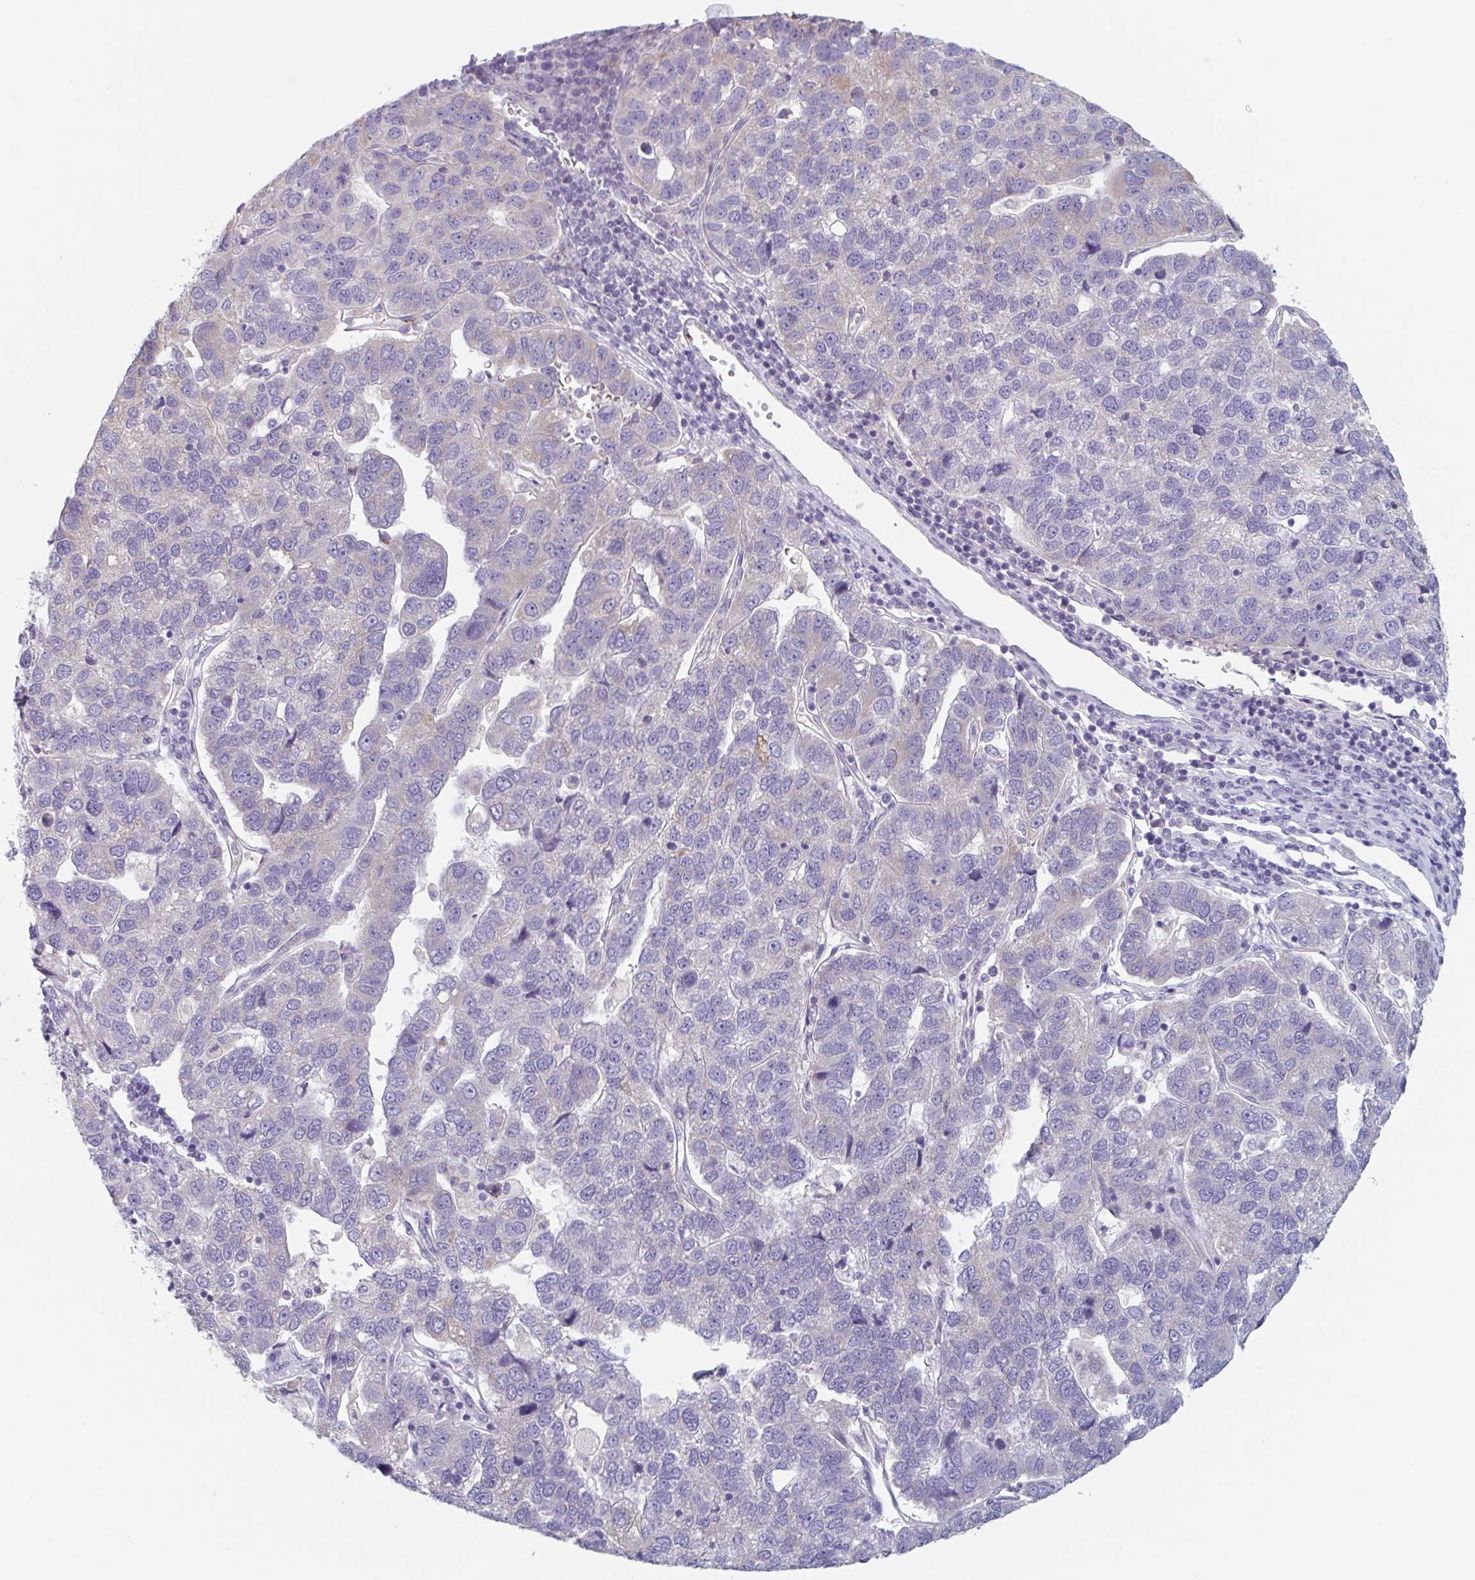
{"staining": {"intensity": "negative", "quantity": "none", "location": "none"}, "tissue": "pancreatic cancer", "cell_type": "Tumor cells", "image_type": "cancer", "snomed": [{"axis": "morphology", "description": "Adenocarcinoma, NOS"}, {"axis": "topography", "description": "Pancreas"}], "caption": "Protein analysis of pancreatic cancer reveals no significant staining in tumor cells. (Brightfield microscopy of DAB (3,3'-diaminobenzidine) immunohistochemistry (IHC) at high magnification).", "gene": "ABHD16A", "patient": {"sex": "female", "age": 61}}